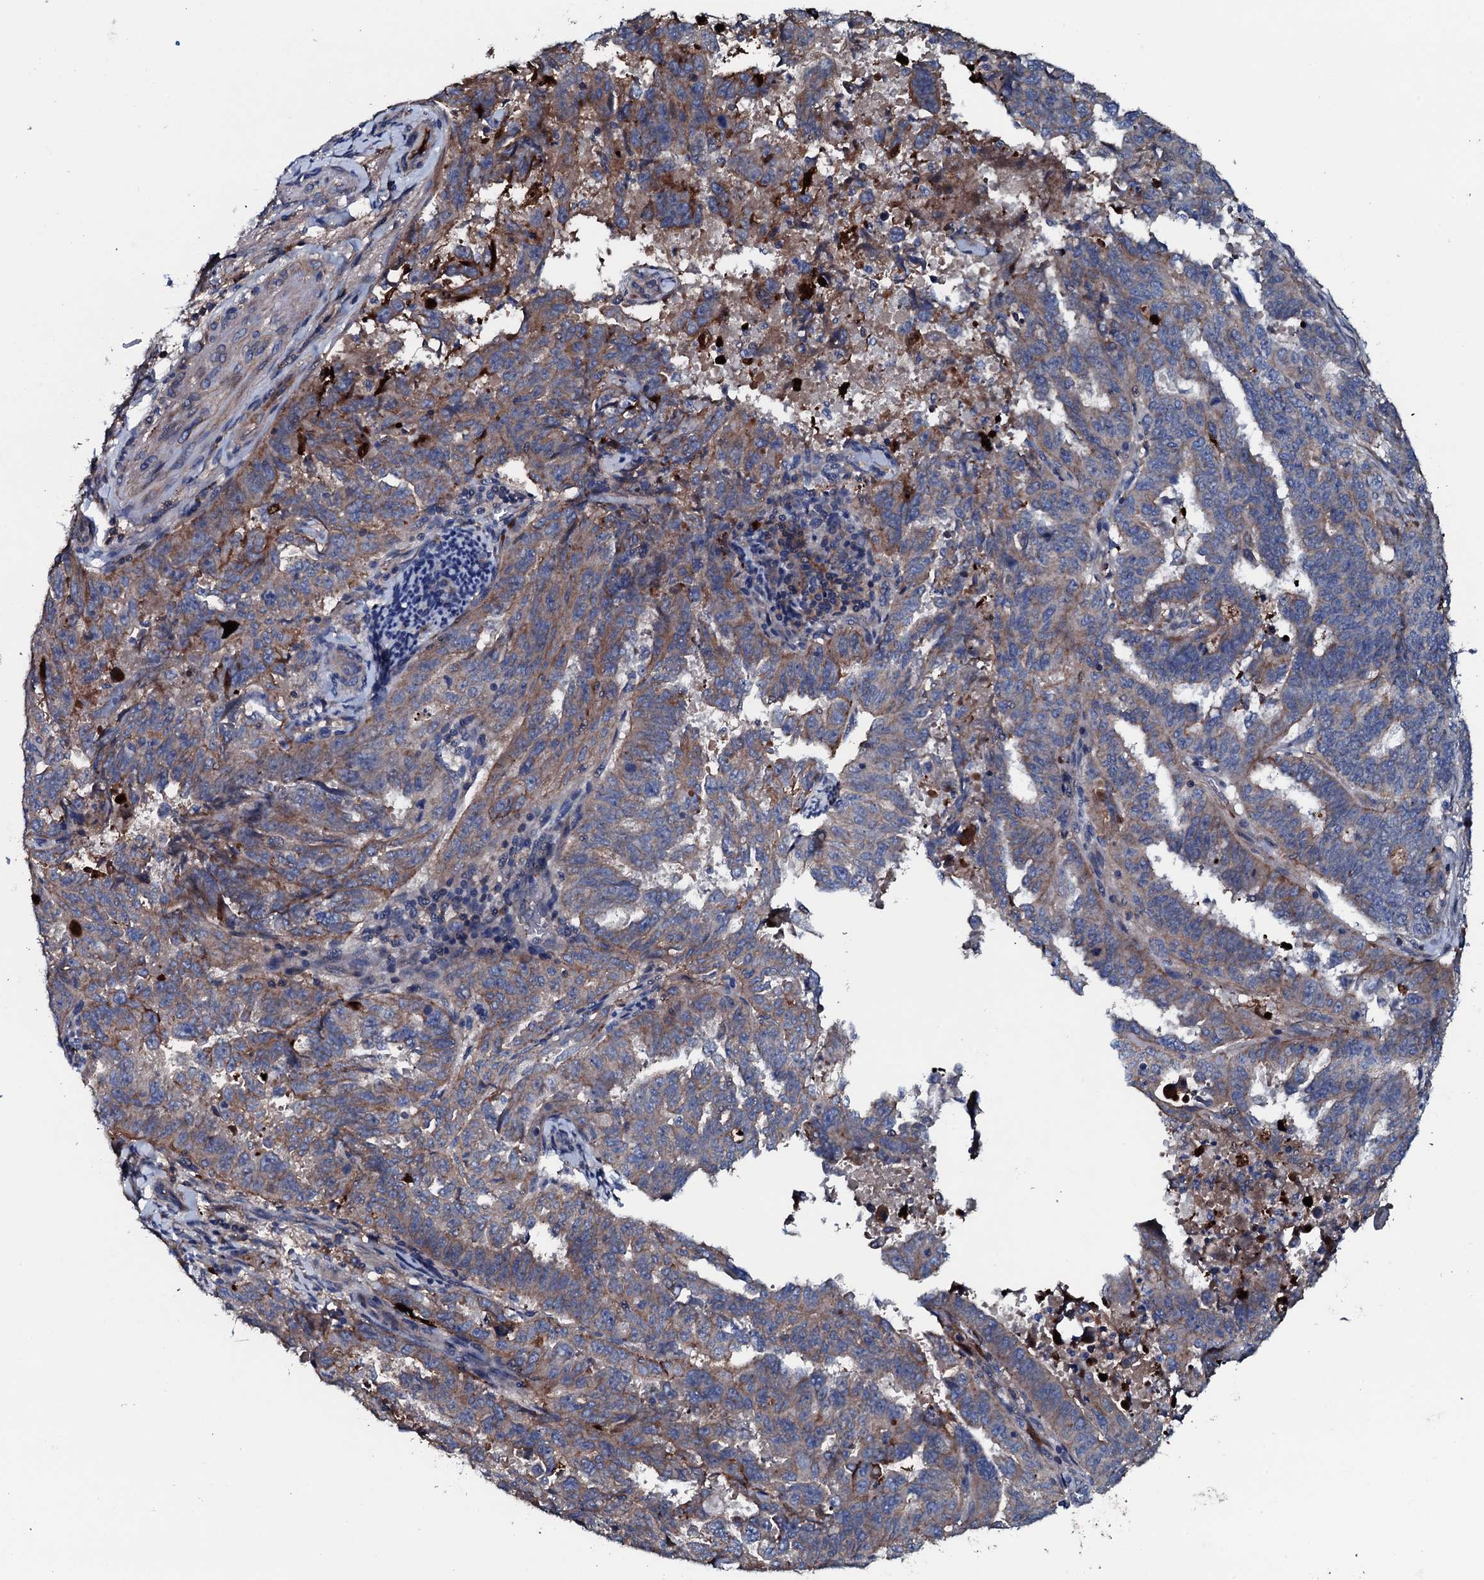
{"staining": {"intensity": "moderate", "quantity": "25%-75%", "location": "cytoplasmic/membranous"}, "tissue": "endometrial cancer", "cell_type": "Tumor cells", "image_type": "cancer", "snomed": [{"axis": "morphology", "description": "Adenocarcinoma, NOS"}, {"axis": "topography", "description": "Endometrium"}], "caption": "This image displays IHC staining of endometrial cancer (adenocarcinoma), with medium moderate cytoplasmic/membranous positivity in about 25%-75% of tumor cells.", "gene": "NEK1", "patient": {"sex": "female", "age": 65}}